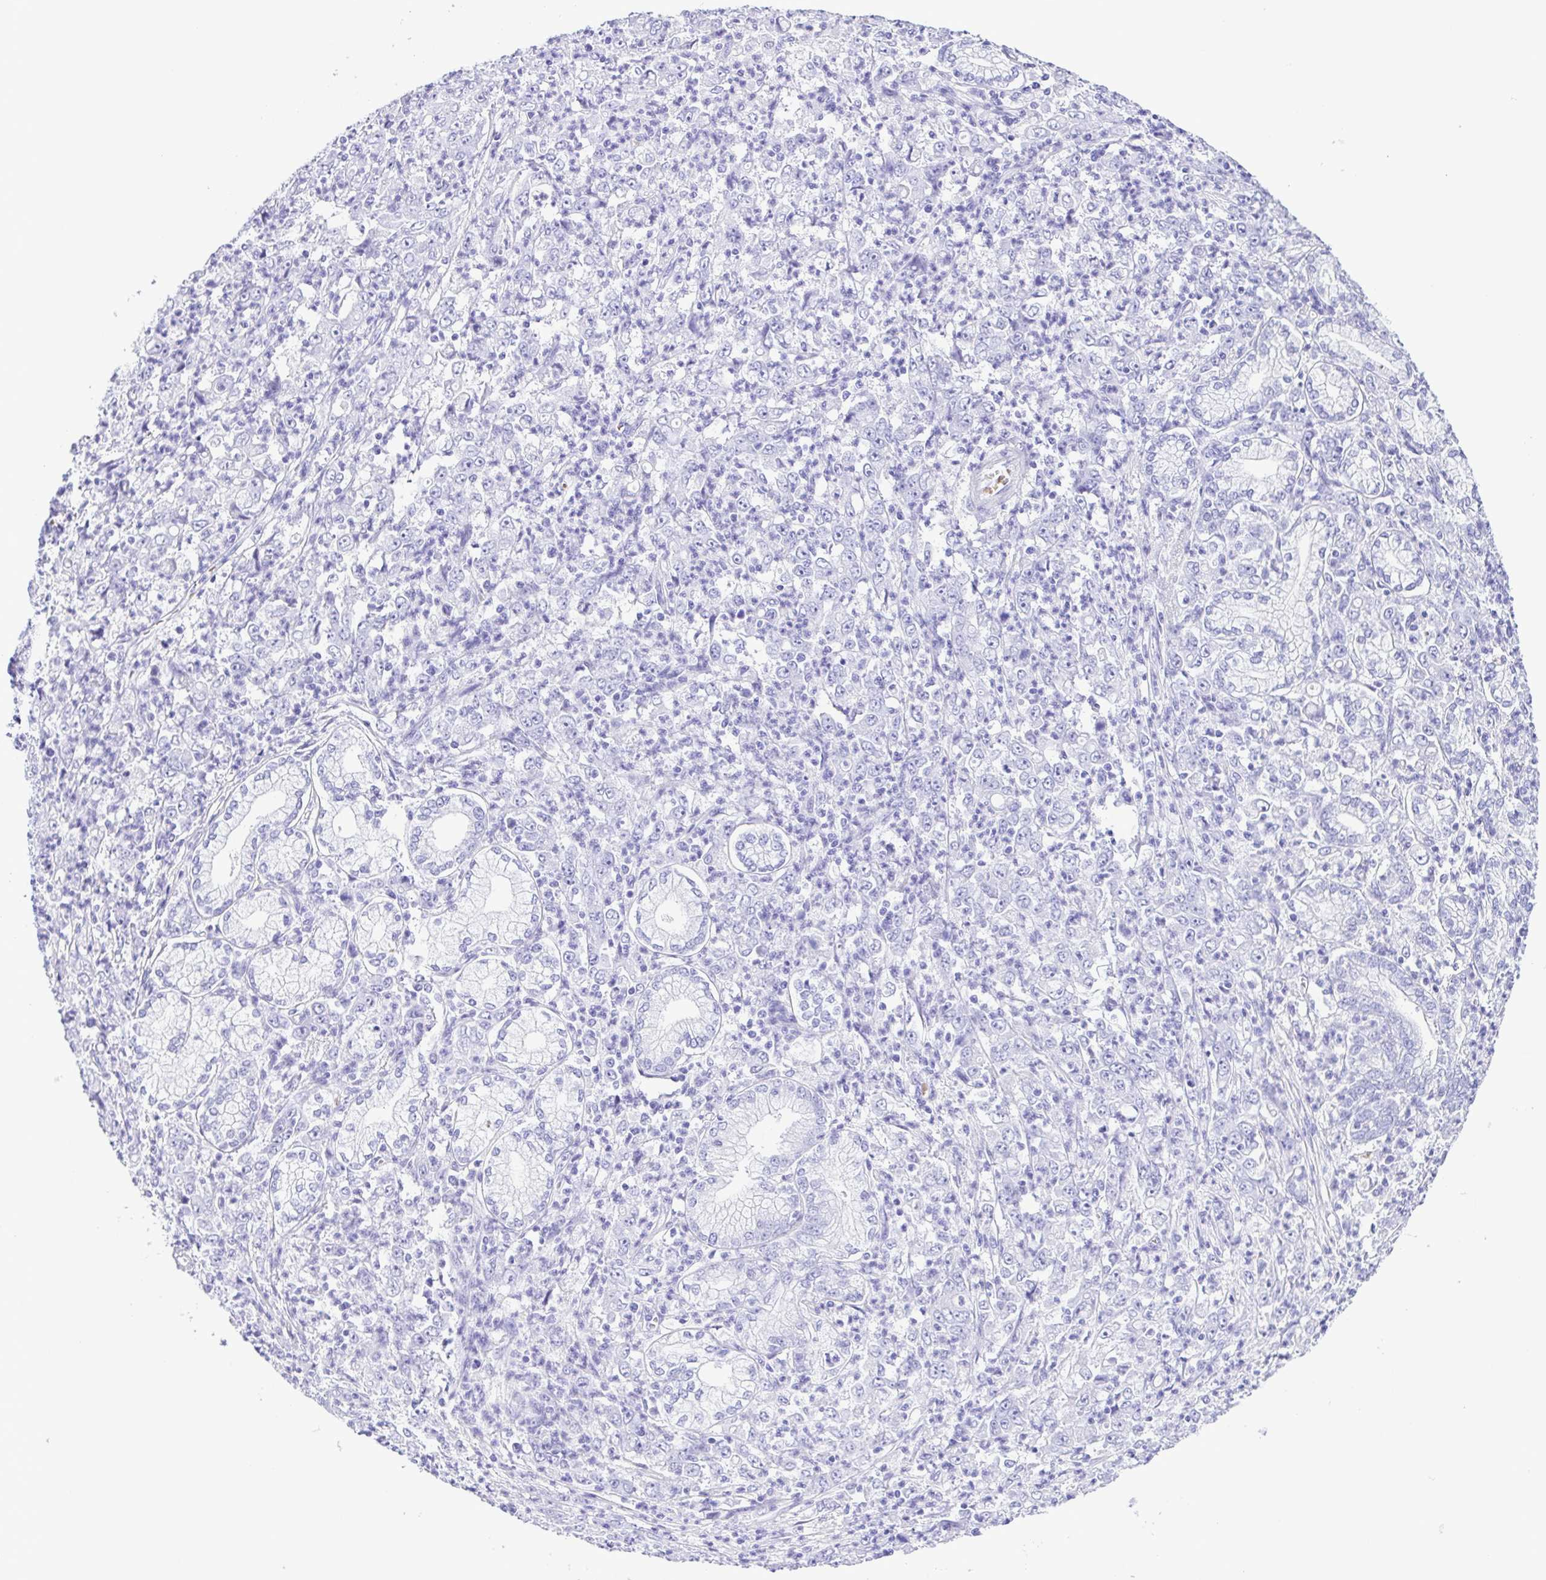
{"staining": {"intensity": "negative", "quantity": "none", "location": "none"}, "tissue": "stomach cancer", "cell_type": "Tumor cells", "image_type": "cancer", "snomed": [{"axis": "morphology", "description": "Adenocarcinoma, NOS"}, {"axis": "topography", "description": "Stomach, lower"}], "caption": "Adenocarcinoma (stomach) was stained to show a protein in brown. There is no significant positivity in tumor cells.", "gene": "SYT1", "patient": {"sex": "female", "age": 71}}